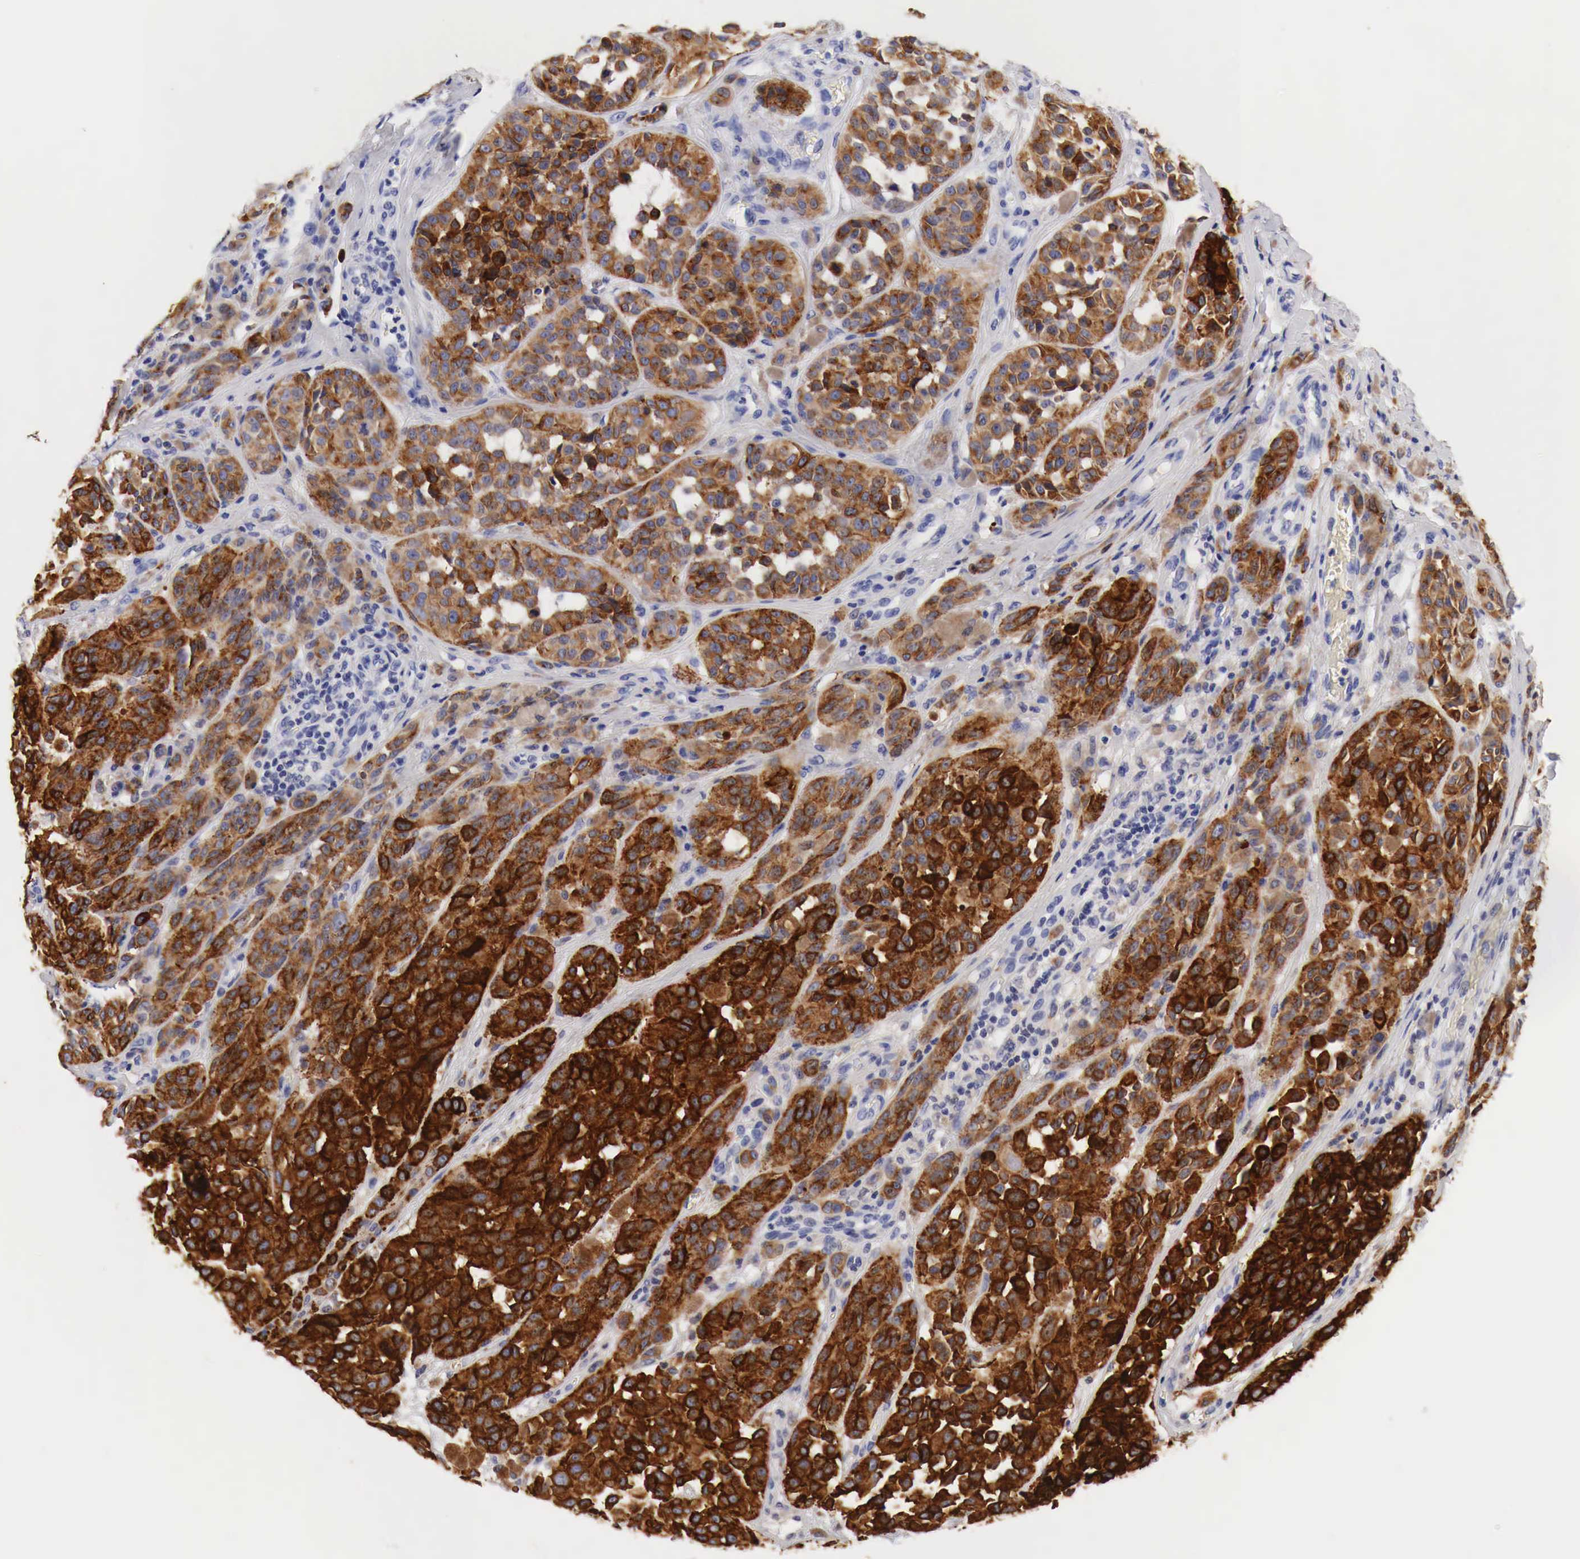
{"staining": {"intensity": "strong", "quantity": ">75%", "location": "cytoplasmic/membranous"}, "tissue": "melanoma", "cell_type": "Tumor cells", "image_type": "cancer", "snomed": [{"axis": "morphology", "description": "Malignant melanoma, NOS"}, {"axis": "topography", "description": "Skin"}], "caption": "Brown immunohistochemical staining in human melanoma reveals strong cytoplasmic/membranous staining in approximately >75% of tumor cells.", "gene": "TYR", "patient": {"sex": "male", "age": 44}}